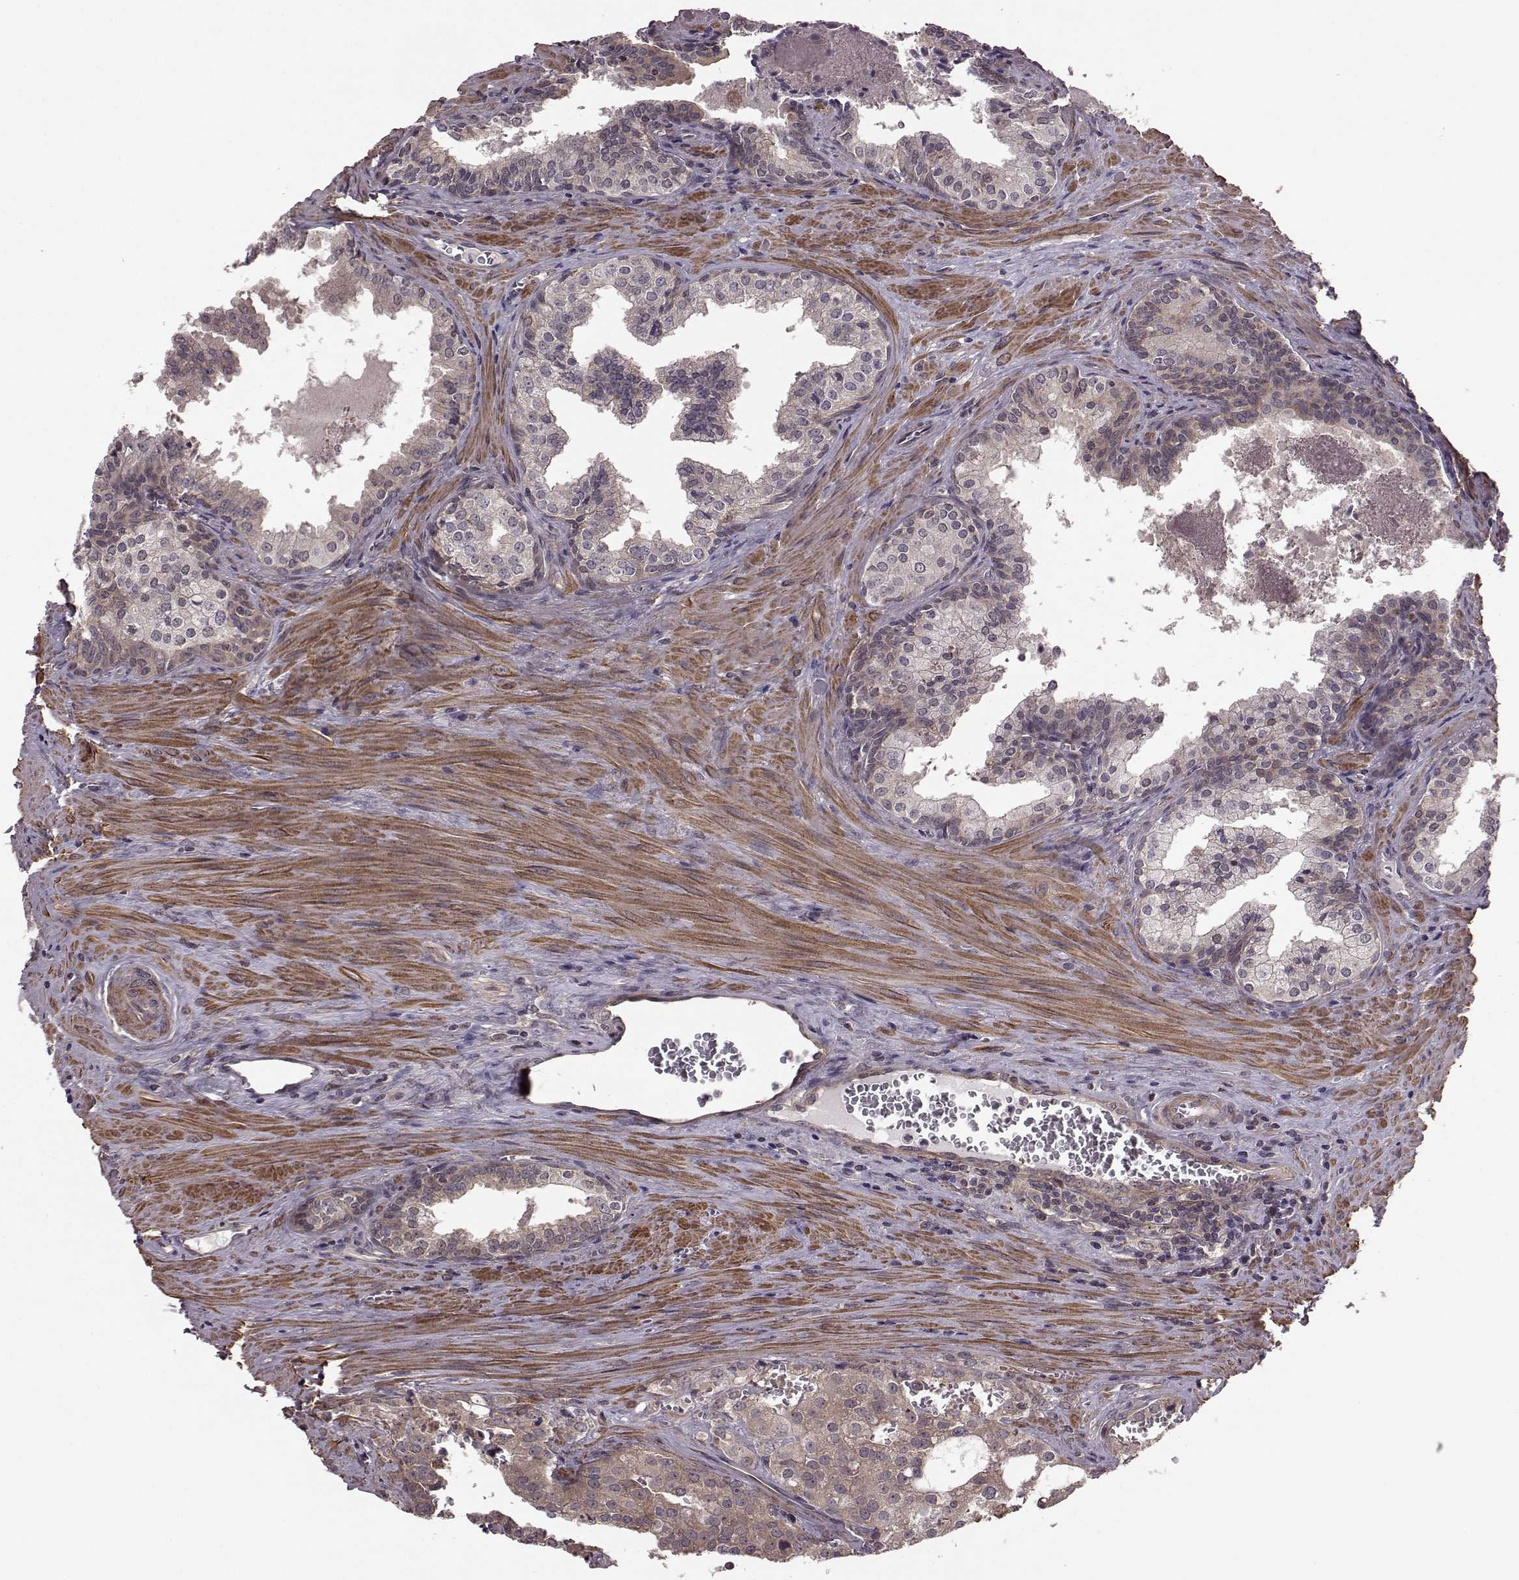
{"staining": {"intensity": "moderate", "quantity": "<25%", "location": "cytoplasmic/membranous"}, "tissue": "prostate cancer", "cell_type": "Tumor cells", "image_type": "cancer", "snomed": [{"axis": "morphology", "description": "Adenocarcinoma, High grade"}, {"axis": "topography", "description": "Prostate"}], "caption": "Protein staining by immunohistochemistry reveals moderate cytoplasmic/membranous expression in approximately <25% of tumor cells in prostate cancer.", "gene": "FNIP2", "patient": {"sex": "male", "age": 68}}